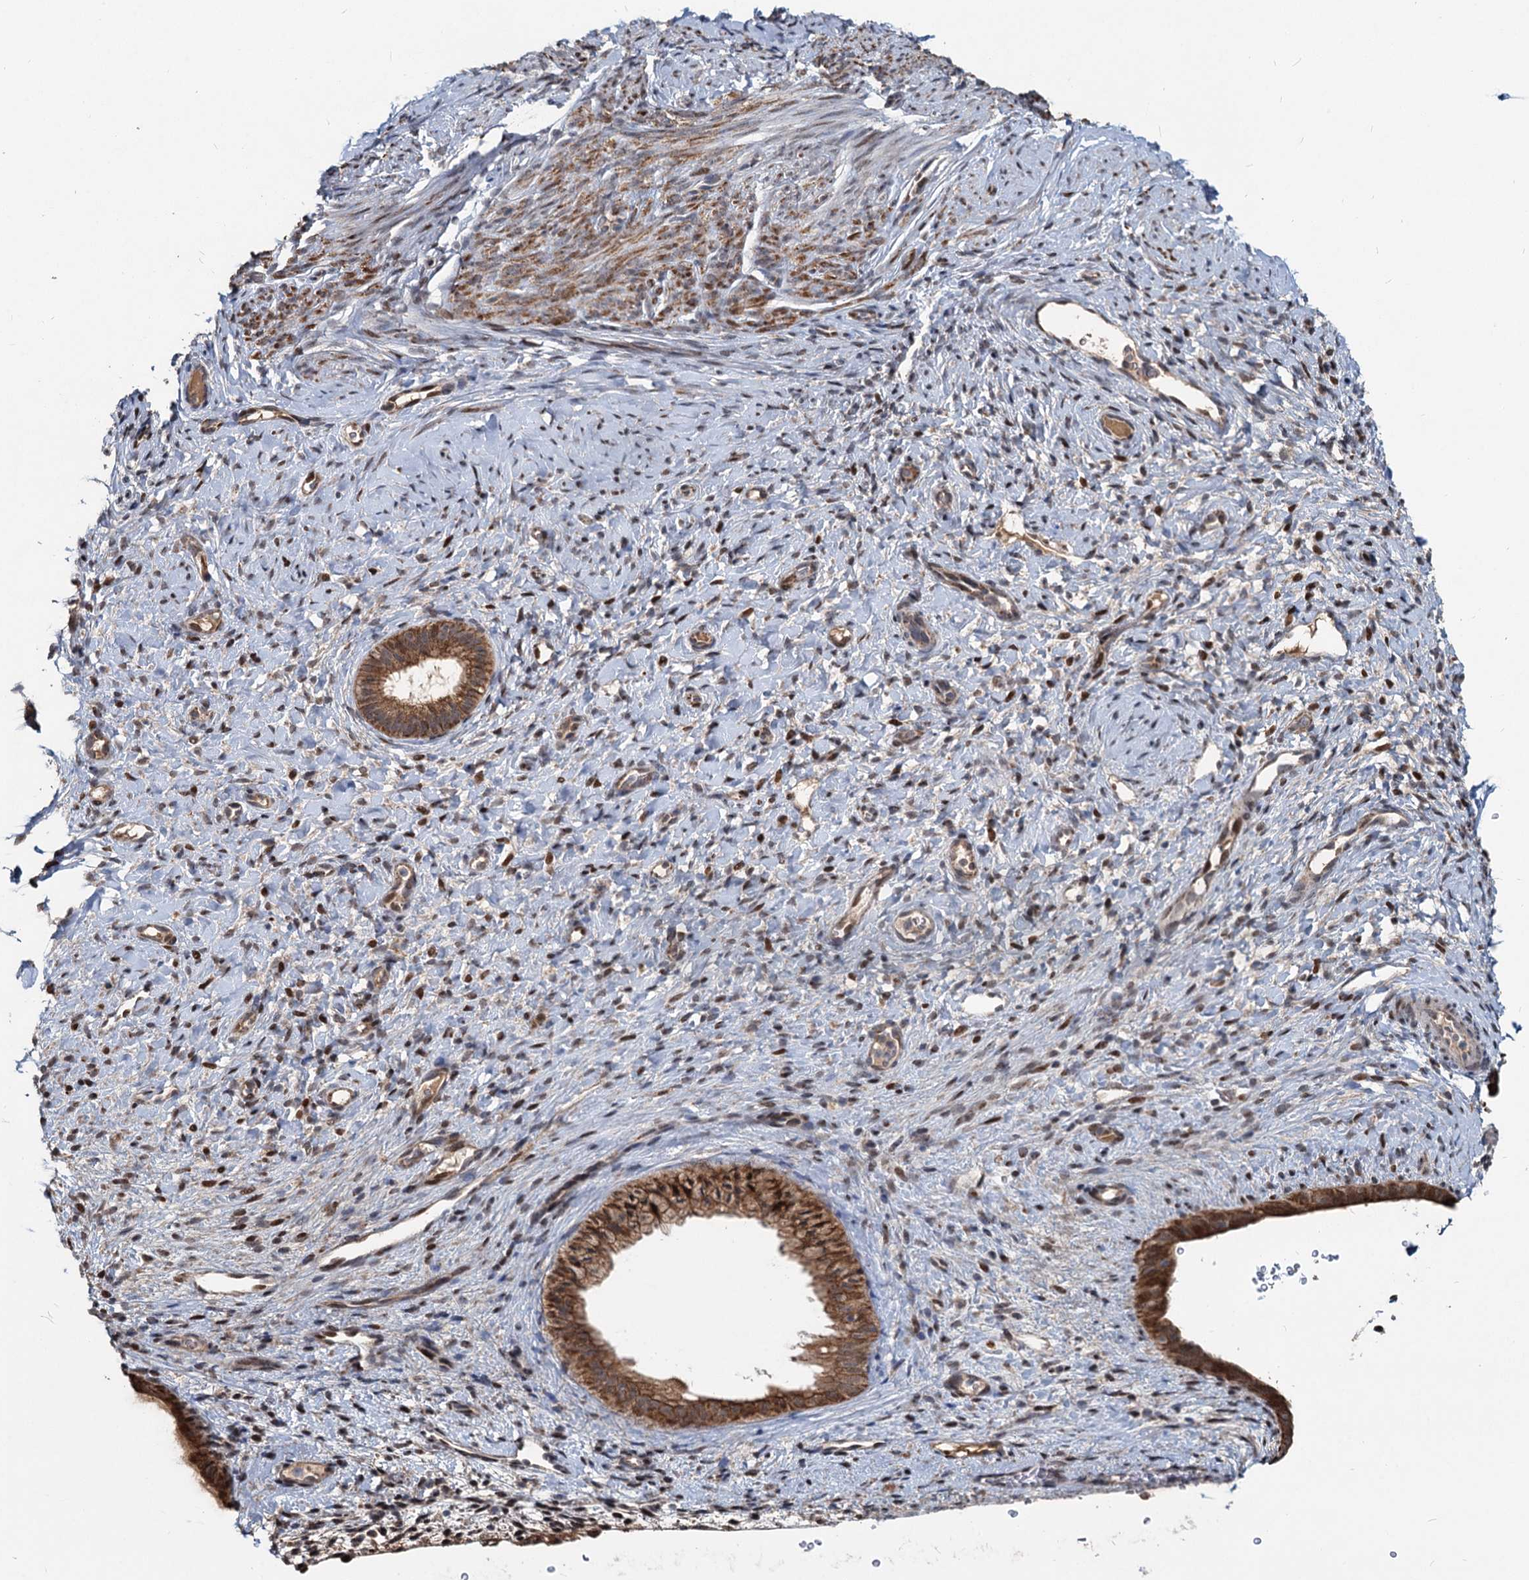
{"staining": {"intensity": "negative", "quantity": "none", "location": "none"}, "tissue": "endometrium", "cell_type": "Cells in endometrial stroma", "image_type": "normal", "snomed": [{"axis": "morphology", "description": "Normal tissue, NOS"}, {"axis": "topography", "description": "Endometrium"}], "caption": "Benign endometrium was stained to show a protein in brown. There is no significant positivity in cells in endometrial stroma. (Stains: DAB (3,3'-diaminobenzidine) immunohistochemistry (IHC) with hematoxylin counter stain, Microscopy: brightfield microscopy at high magnification).", "gene": "RITA1", "patient": {"sex": "female", "age": 65}}